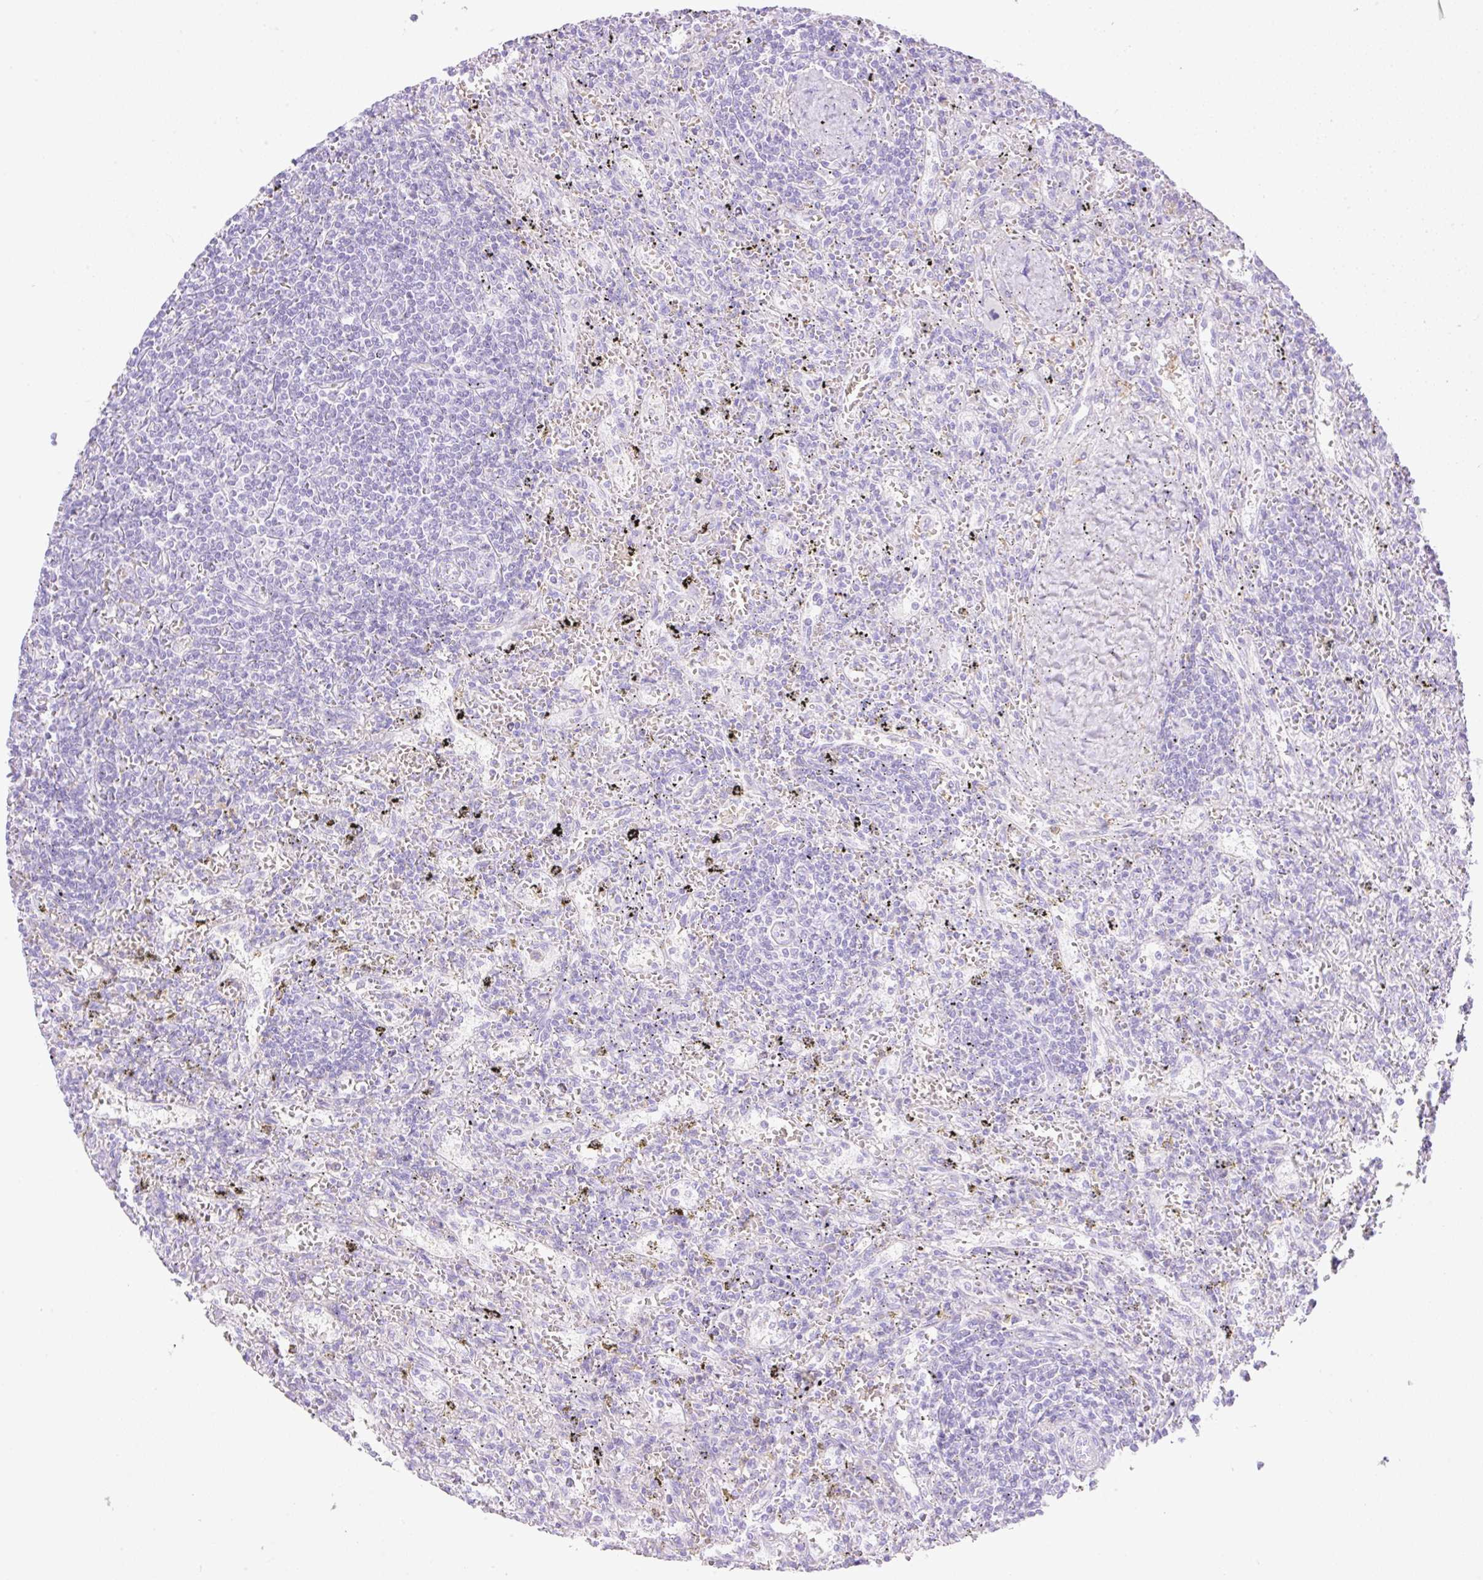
{"staining": {"intensity": "negative", "quantity": "none", "location": "none"}, "tissue": "lymphoma", "cell_type": "Tumor cells", "image_type": "cancer", "snomed": [{"axis": "morphology", "description": "Malignant lymphoma, non-Hodgkin's type, Low grade"}, {"axis": "topography", "description": "Spleen"}], "caption": "An IHC histopathology image of lymphoma is shown. There is no staining in tumor cells of lymphoma.", "gene": "CDX1", "patient": {"sex": "male", "age": 76}}